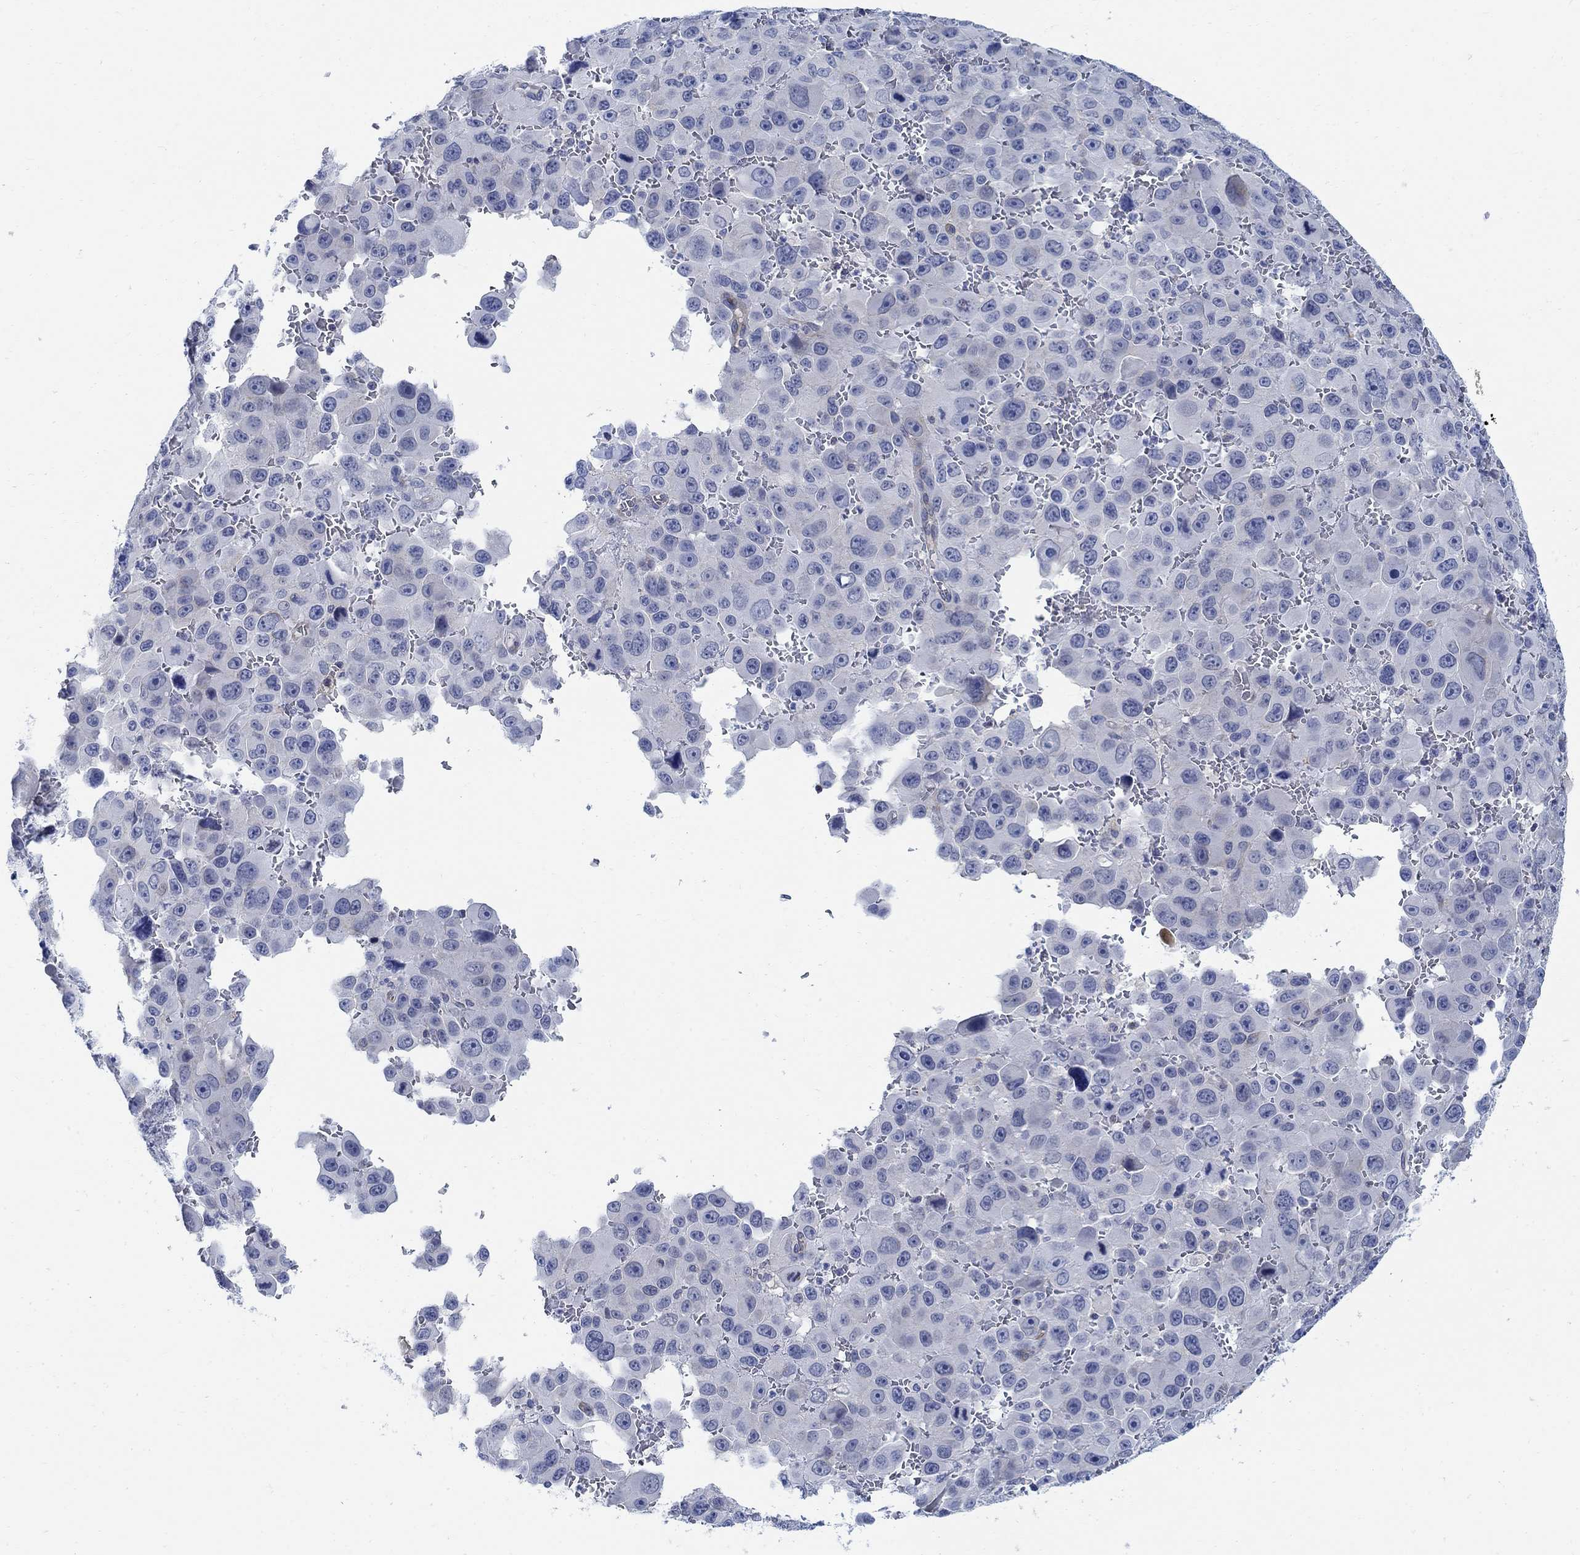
{"staining": {"intensity": "negative", "quantity": "none", "location": "none"}, "tissue": "melanoma", "cell_type": "Tumor cells", "image_type": "cancer", "snomed": [{"axis": "morphology", "description": "Malignant melanoma, NOS"}, {"axis": "topography", "description": "Skin"}], "caption": "The micrograph exhibits no staining of tumor cells in malignant melanoma.", "gene": "PHF21B", "patient": {"sex": "female", "age": 91}}